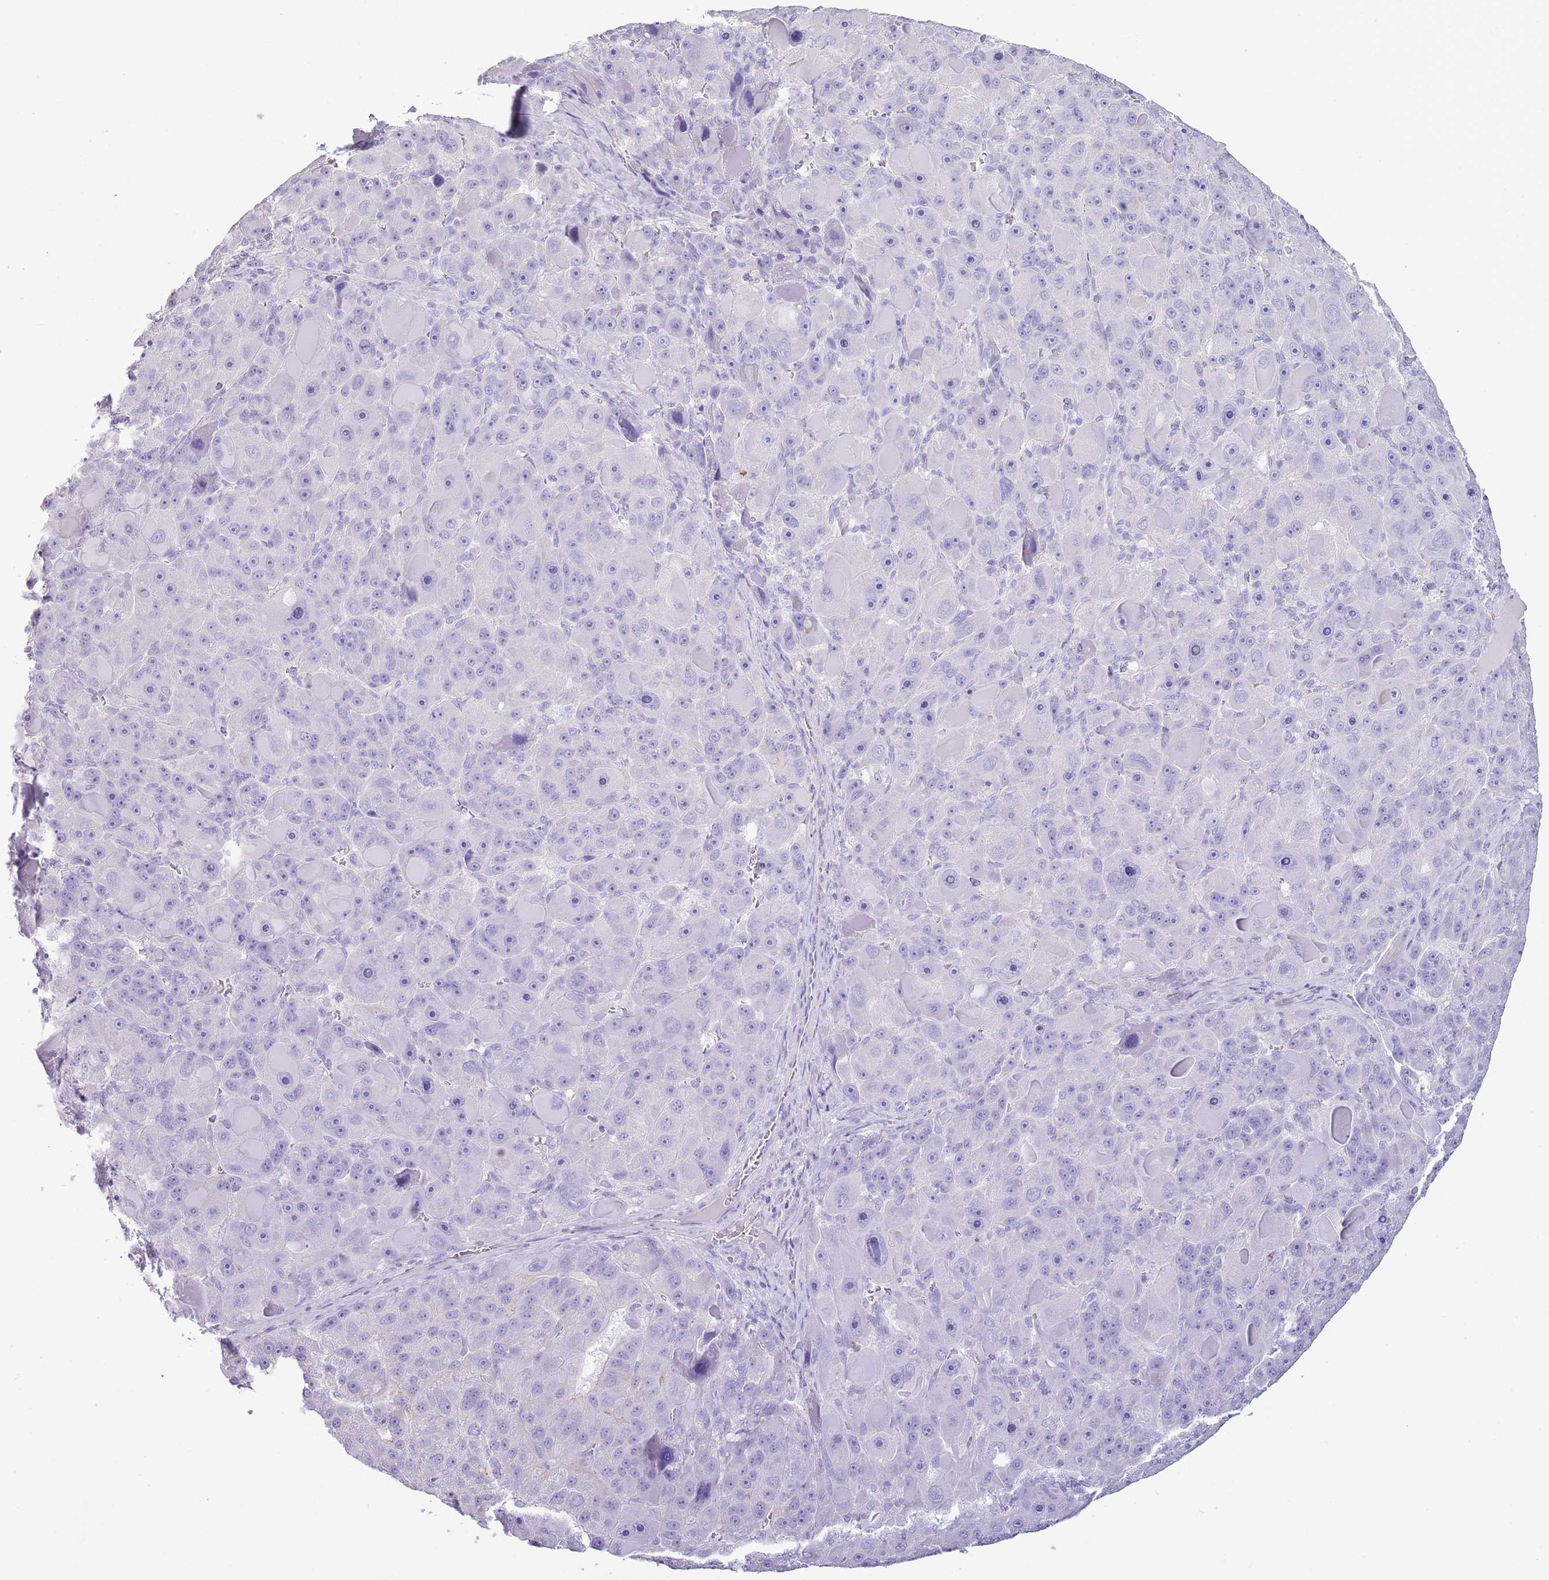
{"staining": {"intensity": "negative", "quantity": "none", "location": "none"}, "tissue": "liver cancer", "cell_type": "Tumor cells", "image_type": "cancer", "snomed": [{"axis": "morphology", "description": "Carcinoma, Hepatocellular, NOS"}, {"axis": "topography", "description": "Liver"}], "caption": "Protein analysis of liver cancer (hepatocellular carcinoma) displays no significant positivity in tumor cells.", "gene": "SLC23A1", "patient": {"sex": "male", "age": 76}}